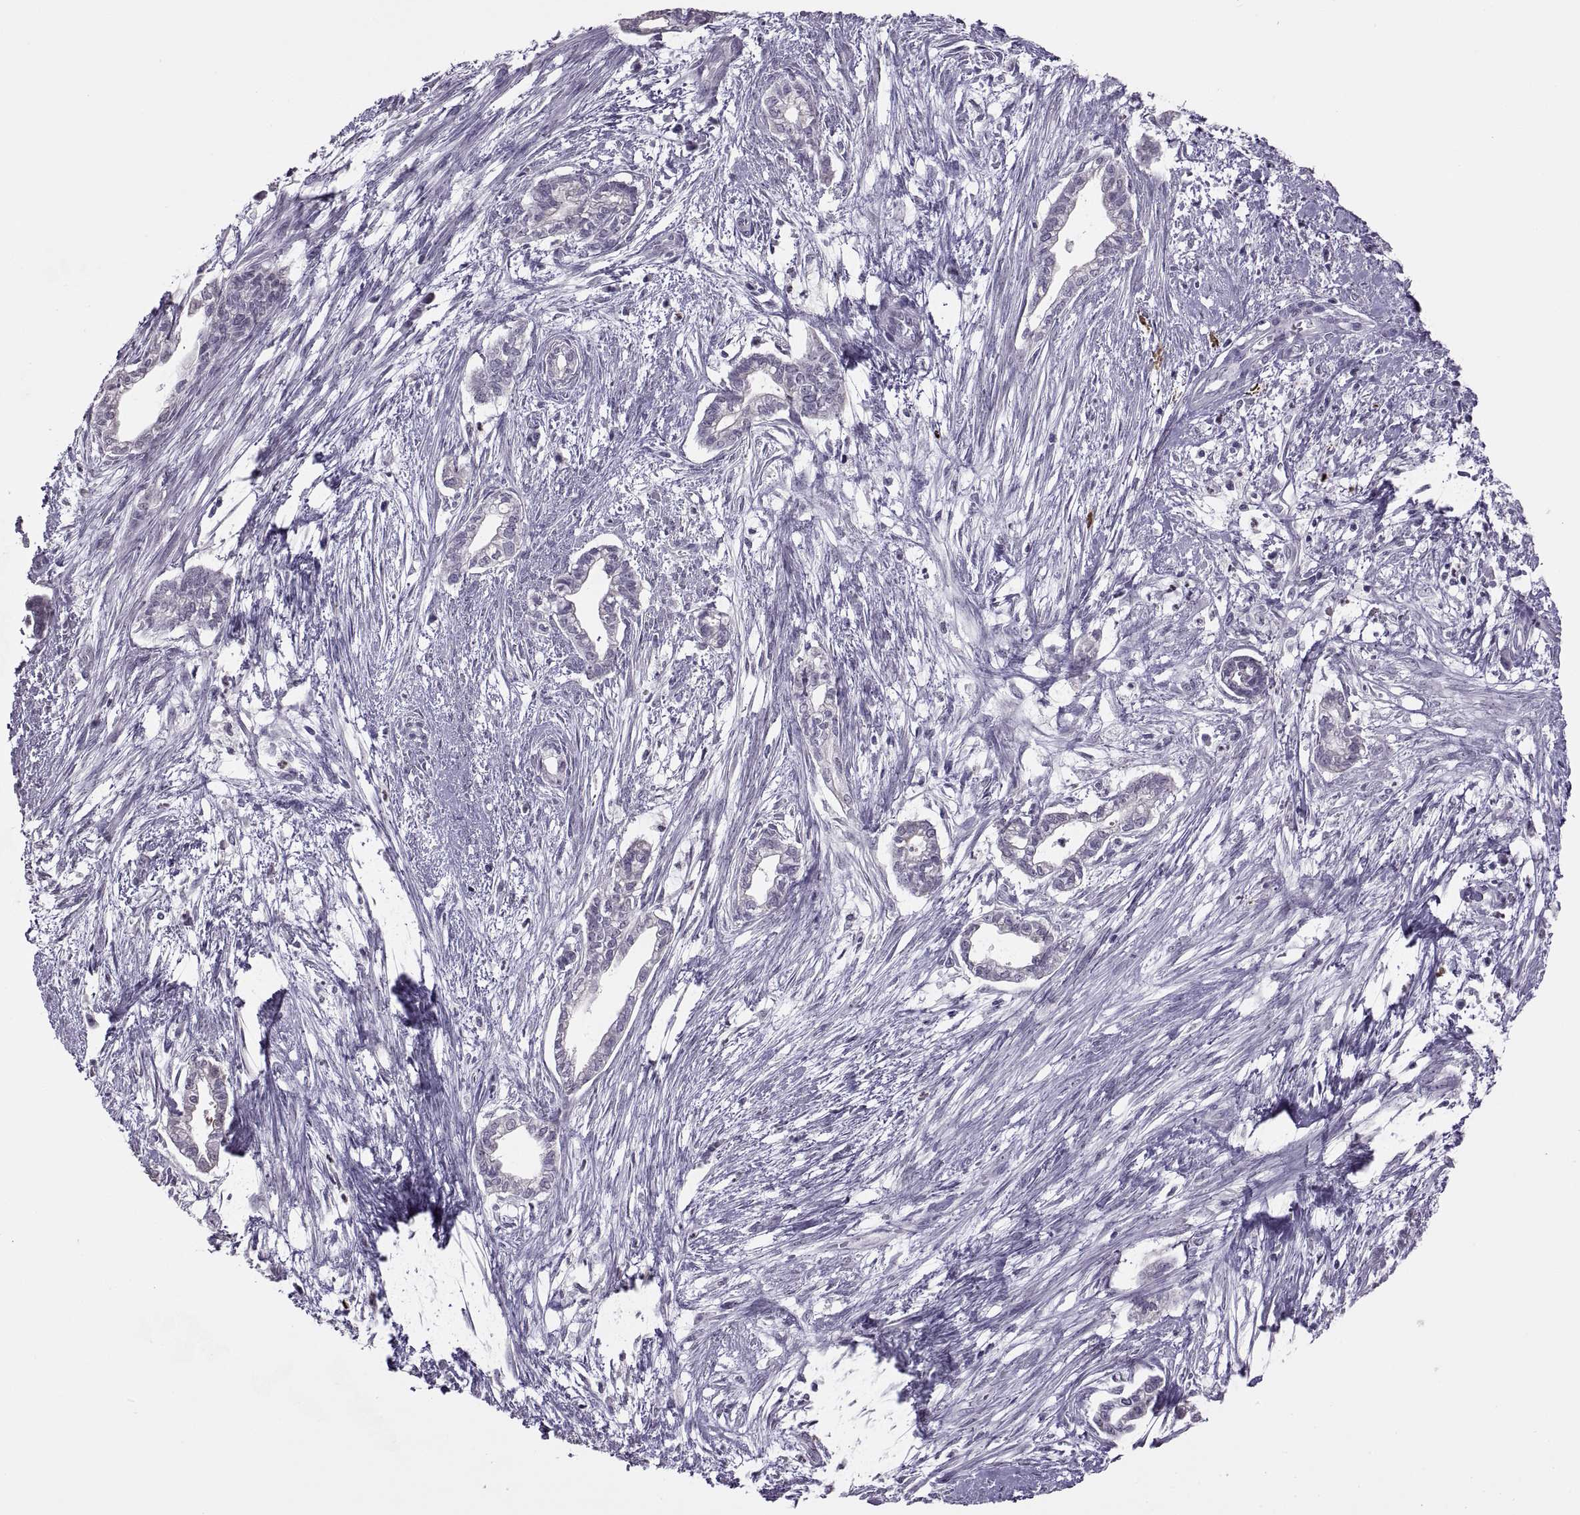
{"staining": {"intensity": "negative", "quantity": "none", "location": "none"}, "tissue": "cervical cancer", "cell_type": "Tumor cells", "image_type": "cancer", "snomed": [{"axis": "morphology", "description": "Adenocarcinoma, NOS"}, {"axis": "topography", "description": "Cervix"}], "caption": "A histopathology image of cervical cancer (adenocarcinoma) stained for a protein demonstrates no brown staining in tumor cells.", "gene": "ASIC2", "patient": {"sex": "female", "age": 62}}